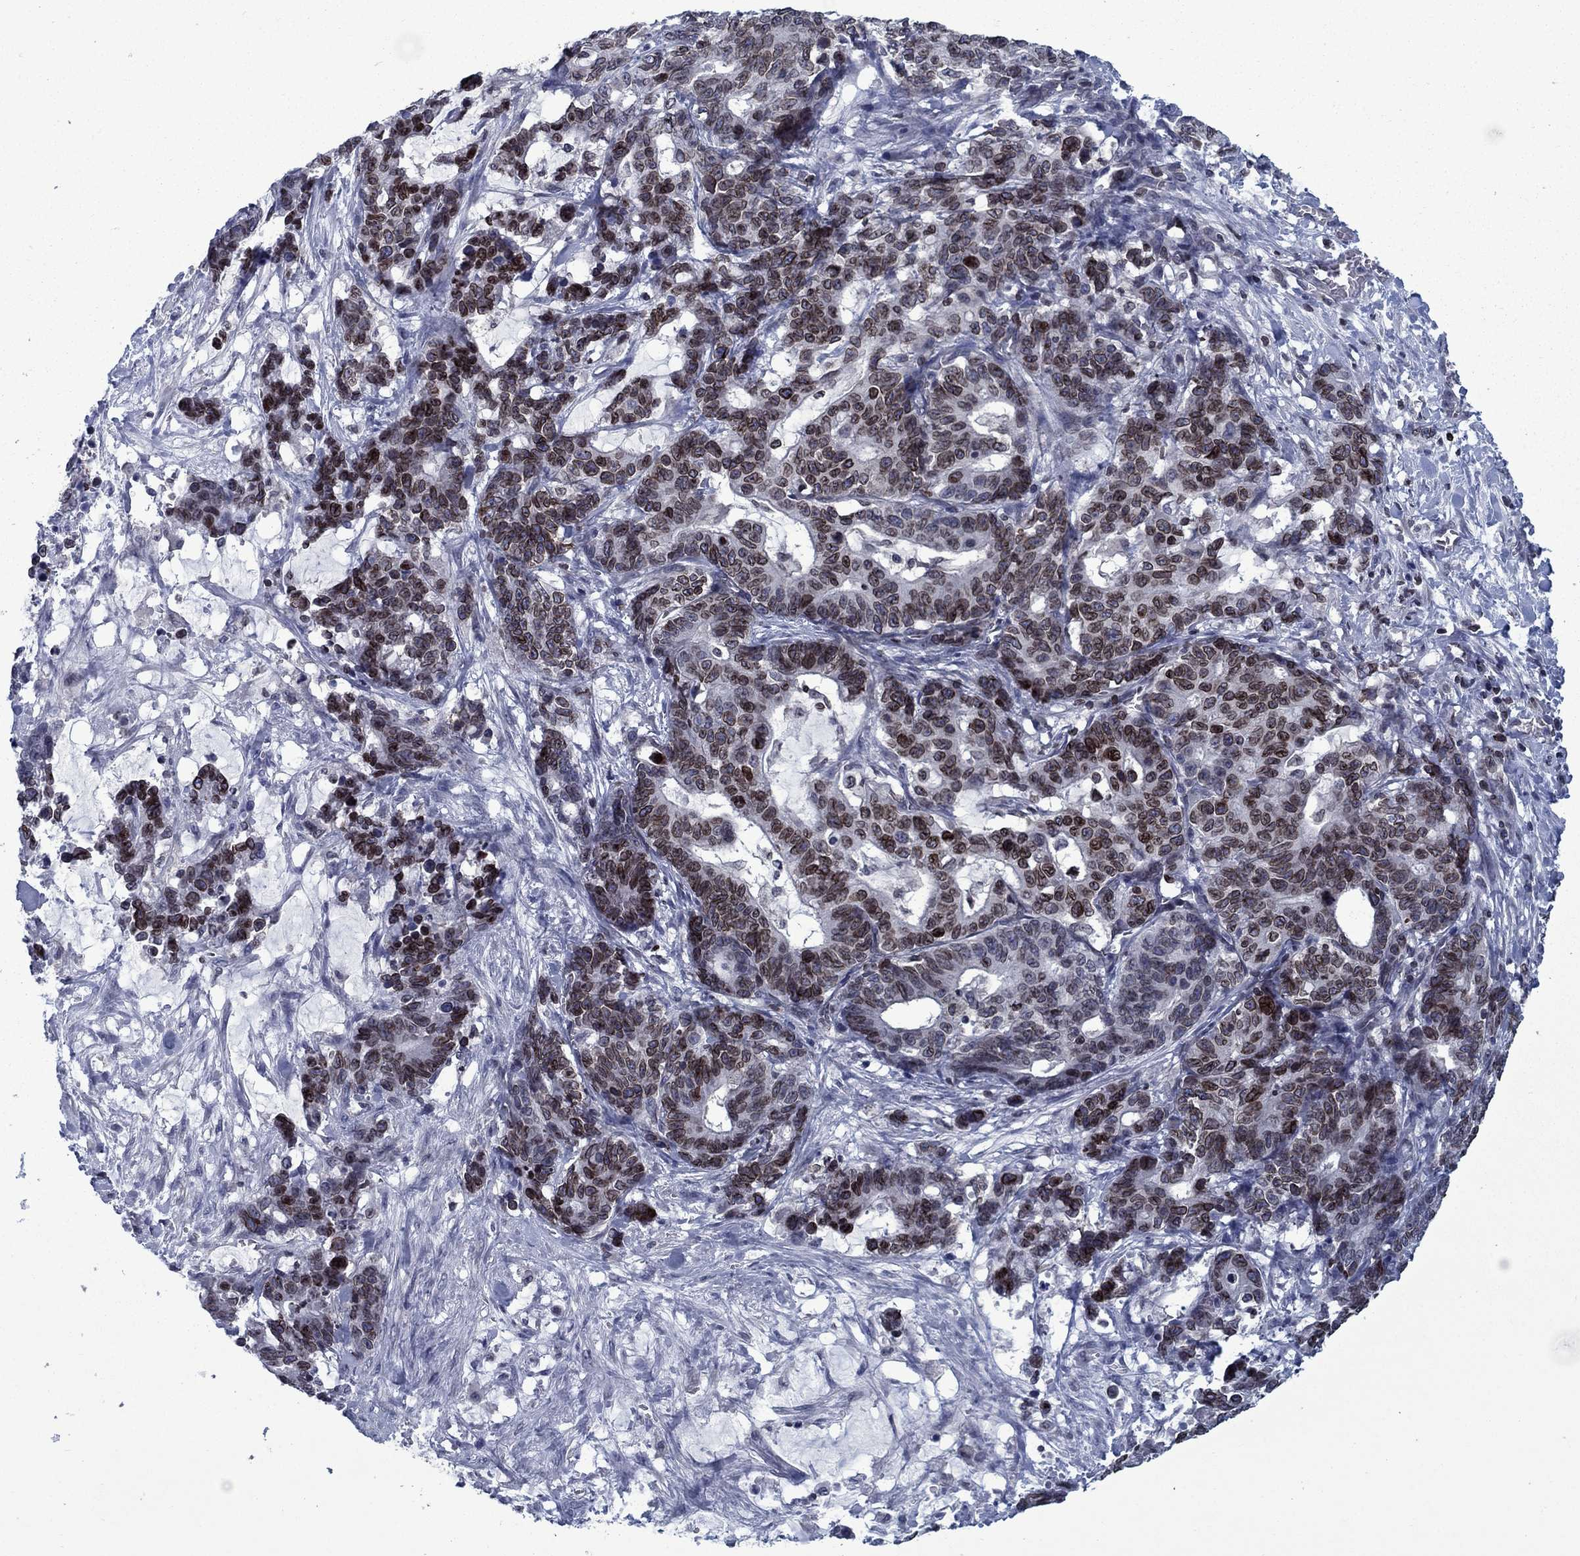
{"staining": {"intensity": "strong", "quantity": "<25%", "location": "cytoplasmic/membranous,nuclear"}, "tissue": "stomach cancer", "cell_type": "Tumor cells", "image_type": "cancer", "snomed": [{"axis": "morphology", "description": "Normal tissue, NOS"}, {"axis": "morphology", "description": "Adenocarcinoma, NOS"}, {"axis": "topography", "description": "Stomach"}], "caption": "Human stomach adenocarcinoma stained with a protein marker demonstrates strong staining in tumor cells.", "gene": "SLA", "patient": {"sex": "female", "age": 64}}